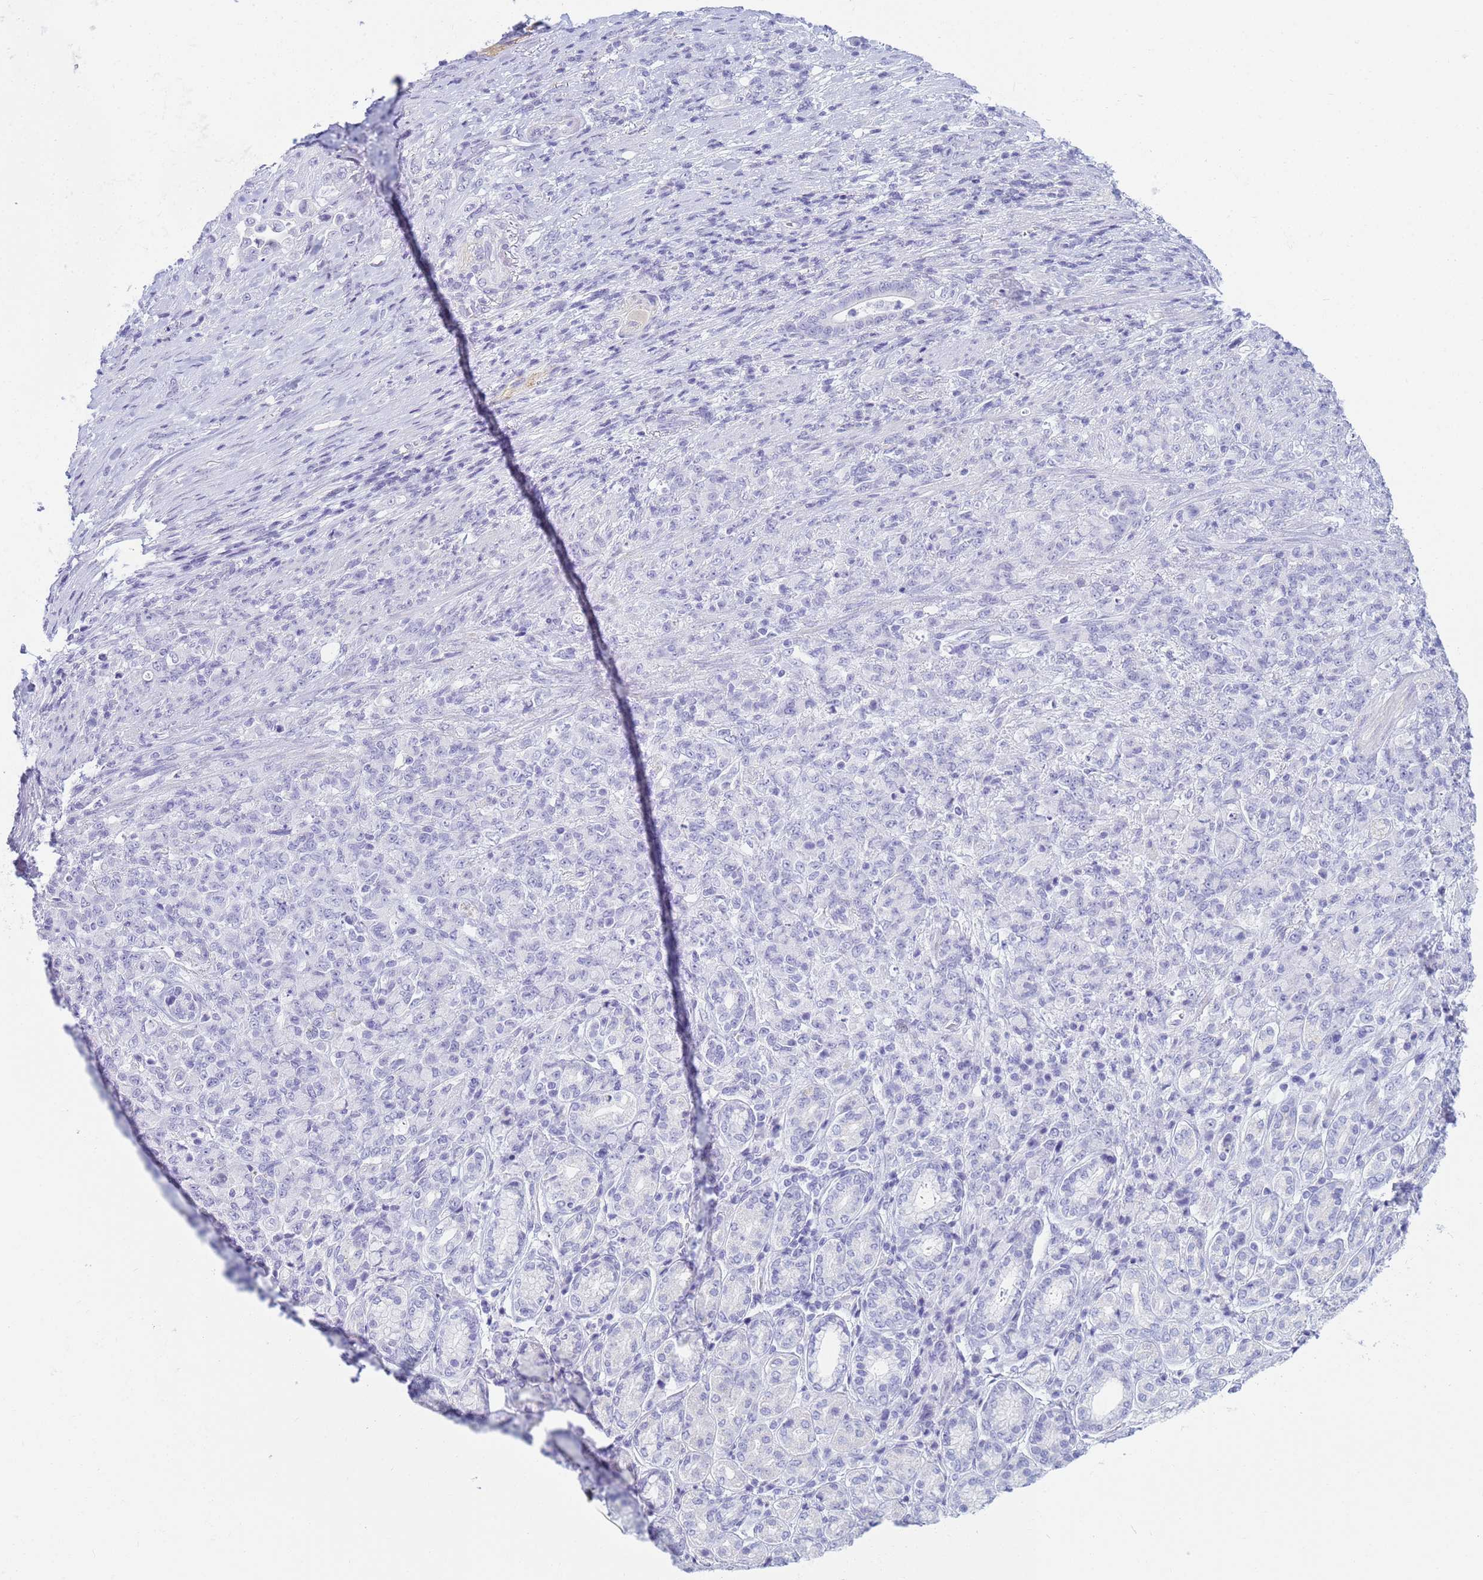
{"staining": {"intensity": "negative", "quantity": "none", "location": "none"}, "tissue": "stomach cancer", "cell_type": "Tumor cells", "image_type": "cancer", "snomed": [{"axis": "morphology", "description": "Adenocarcinoma, NOS"}, {"axis": "topography", "description": "Stomach"}], "caption": "High magnification brightfield microscopy of adenocarcinoma (stomach) stained with DAB (3,3'-diaminobenzidine) (brown) and counterstained with hematoxylin (blue): tumor cells show no significant positivity.", "gene": "SNX20", "patient": {"sex": "female", "age": 79}}